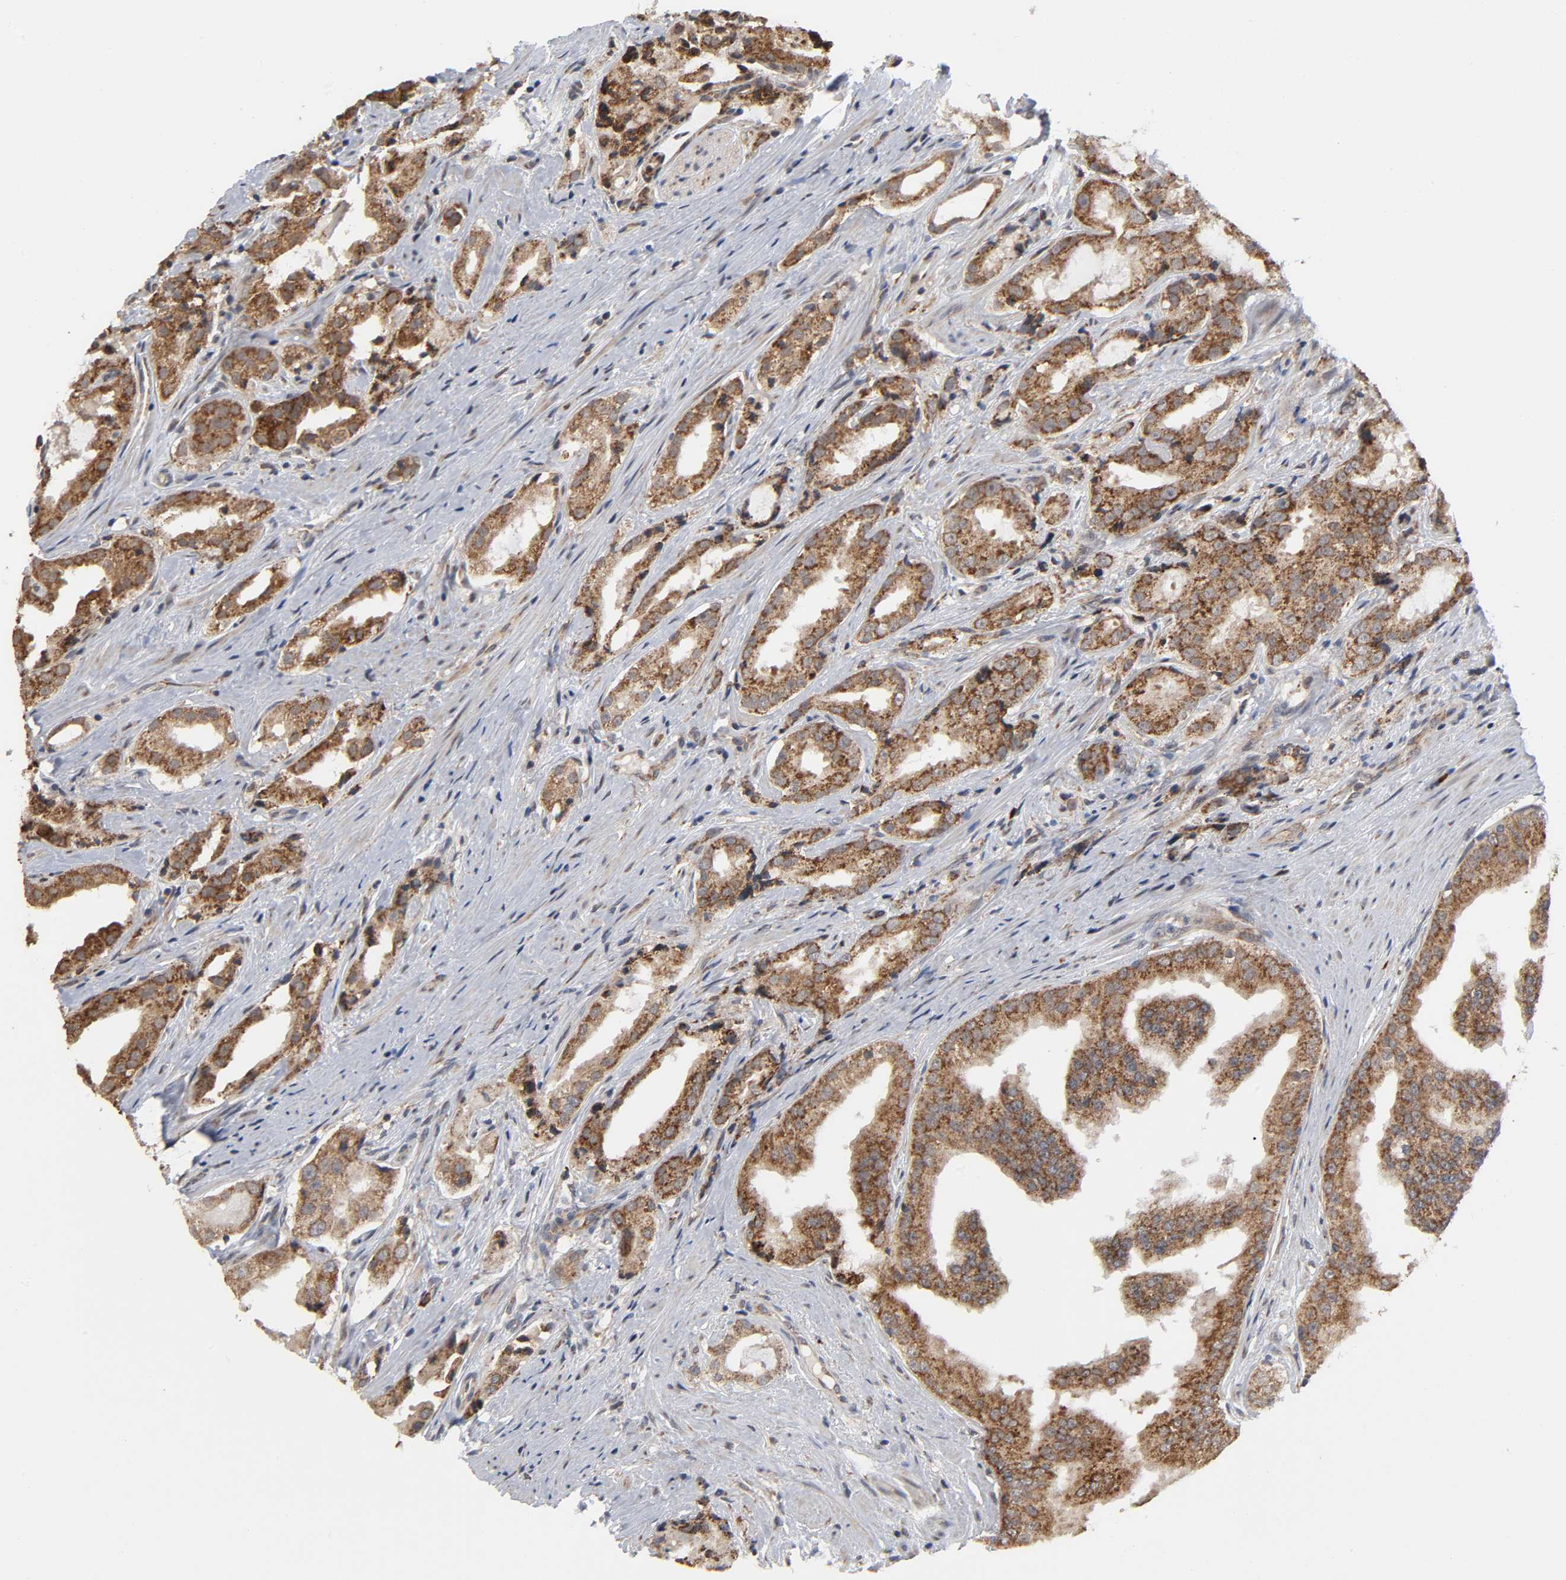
{"staining": {"intensity": "strong", "quantity": ">75%", "location": "cytoplasmic/membranous"}, "tissue": "prostate cancer", "cell_type": "Tumor cells", "image_type": "cancer", "snomed": [{"axis": "morphology", "description": "Adenocarcinoma, High grade"}, {"axis": "topography", "description": "Prostate"}], "caption": "A high amount of strong cytoplasmic/membranous expression is present in approximately >75% of tumor cells in prostate cancer tissue. The staining is performed using DAB brown chromogen to label protein expression. The nuclei are counter-stained blue using hematoxylin.", "gene": "SLC30A9", "patient": {"sex": "male", "age": 73}}